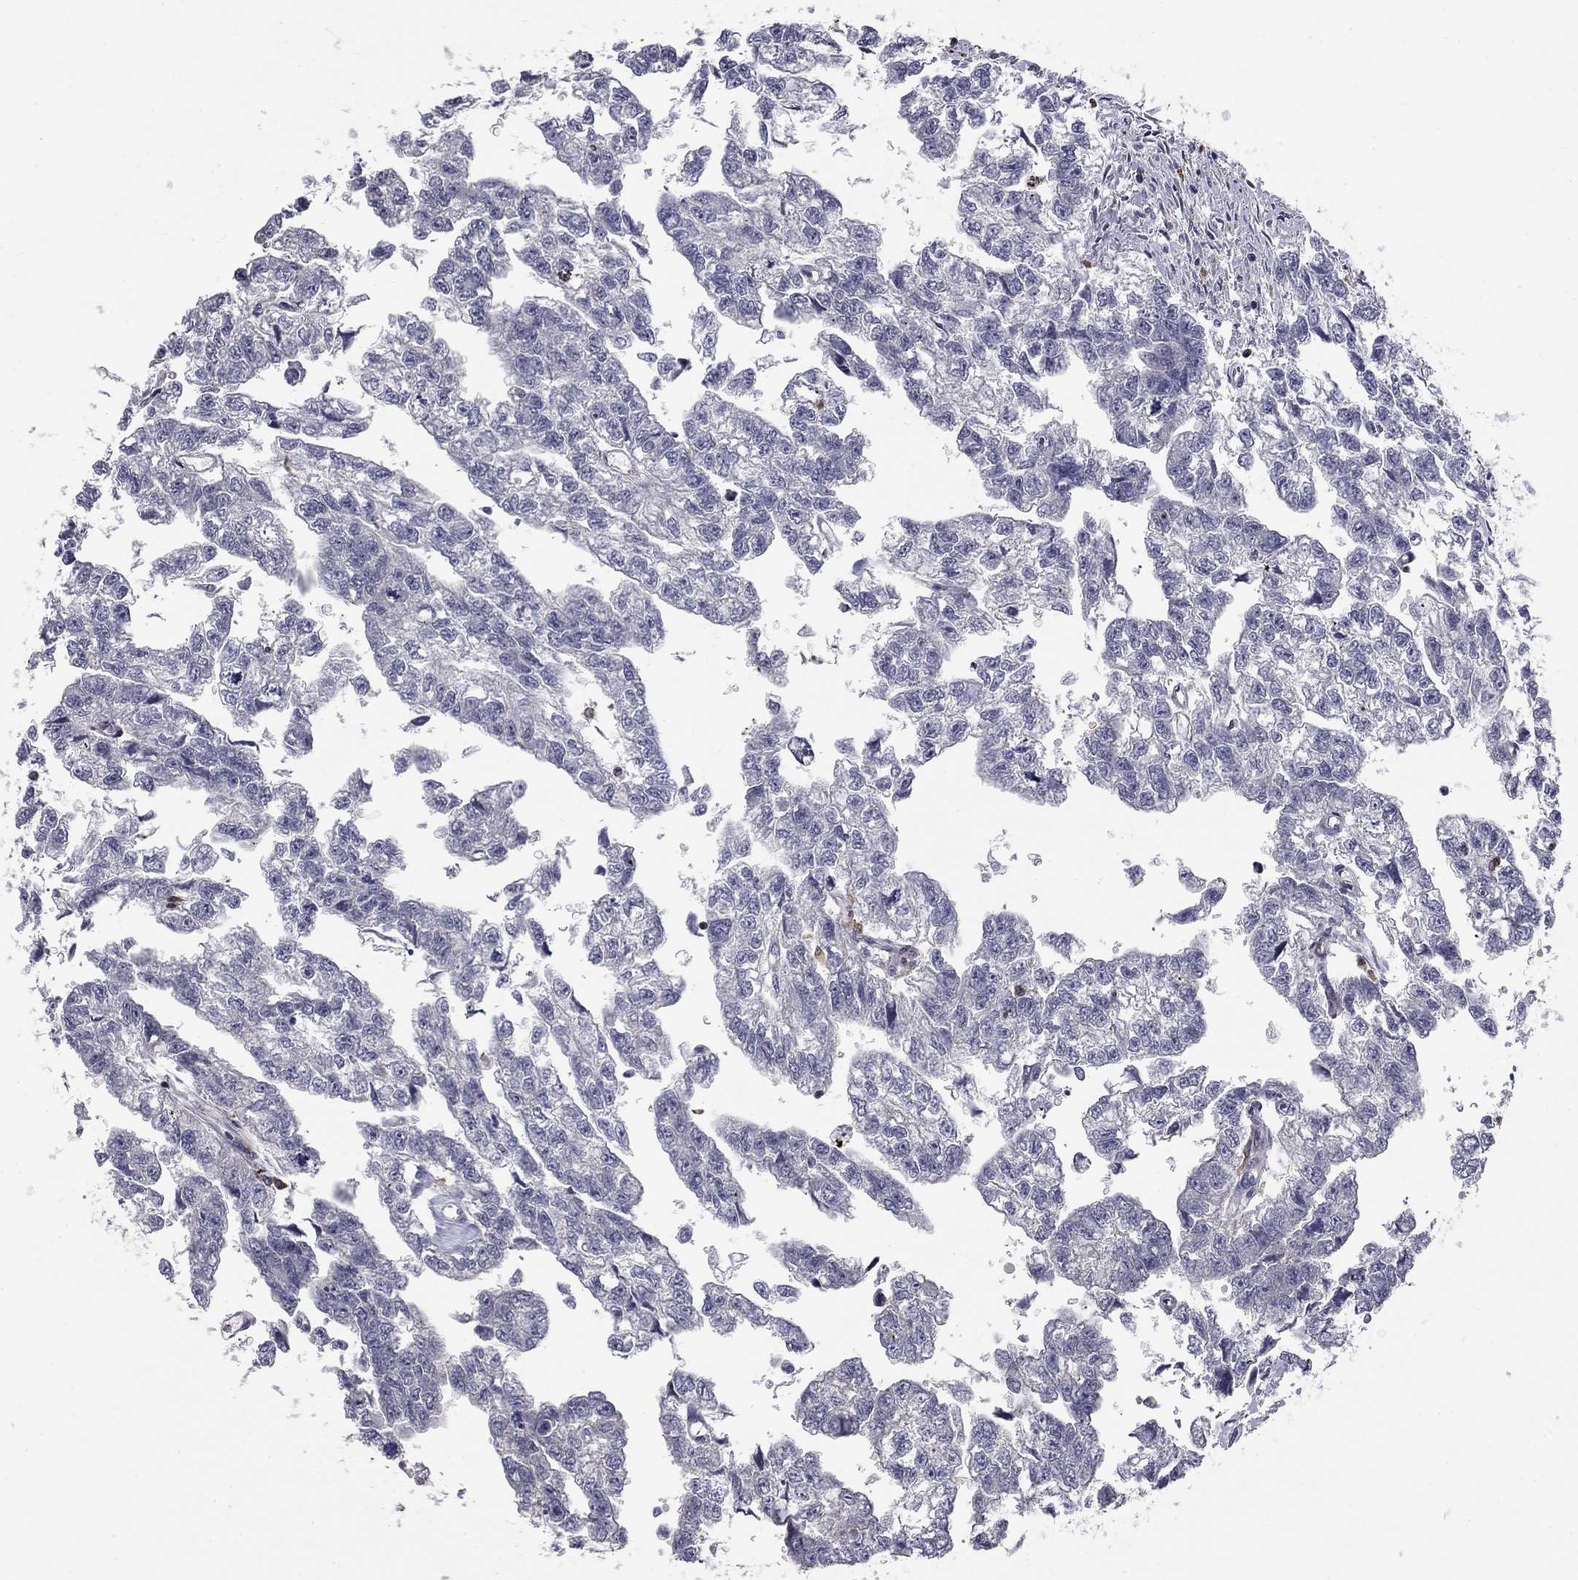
{"staining": {"intensity": "negative", "quantity": "none", "location": "none"}, "tissue": "testis cancer", "cell_type": "Tumor cells", "image_type": "cancer", "snomed": [{"axis": "morphology", "description": "Carcinoma, Embryonal, NOS"}, {"axis": "morphology", "description": "Teratoma, malignant, NOS"}, {"axis": "topography", "description": "Testis"}], "caption": "This image is of testis cancer stained with IHC to label a protein in brown with the nuclei are counter-stained blue. There is no positivity in tumor cells.", "gene": "PLCB2", "patient": {"sex": "male", "age": 44}}